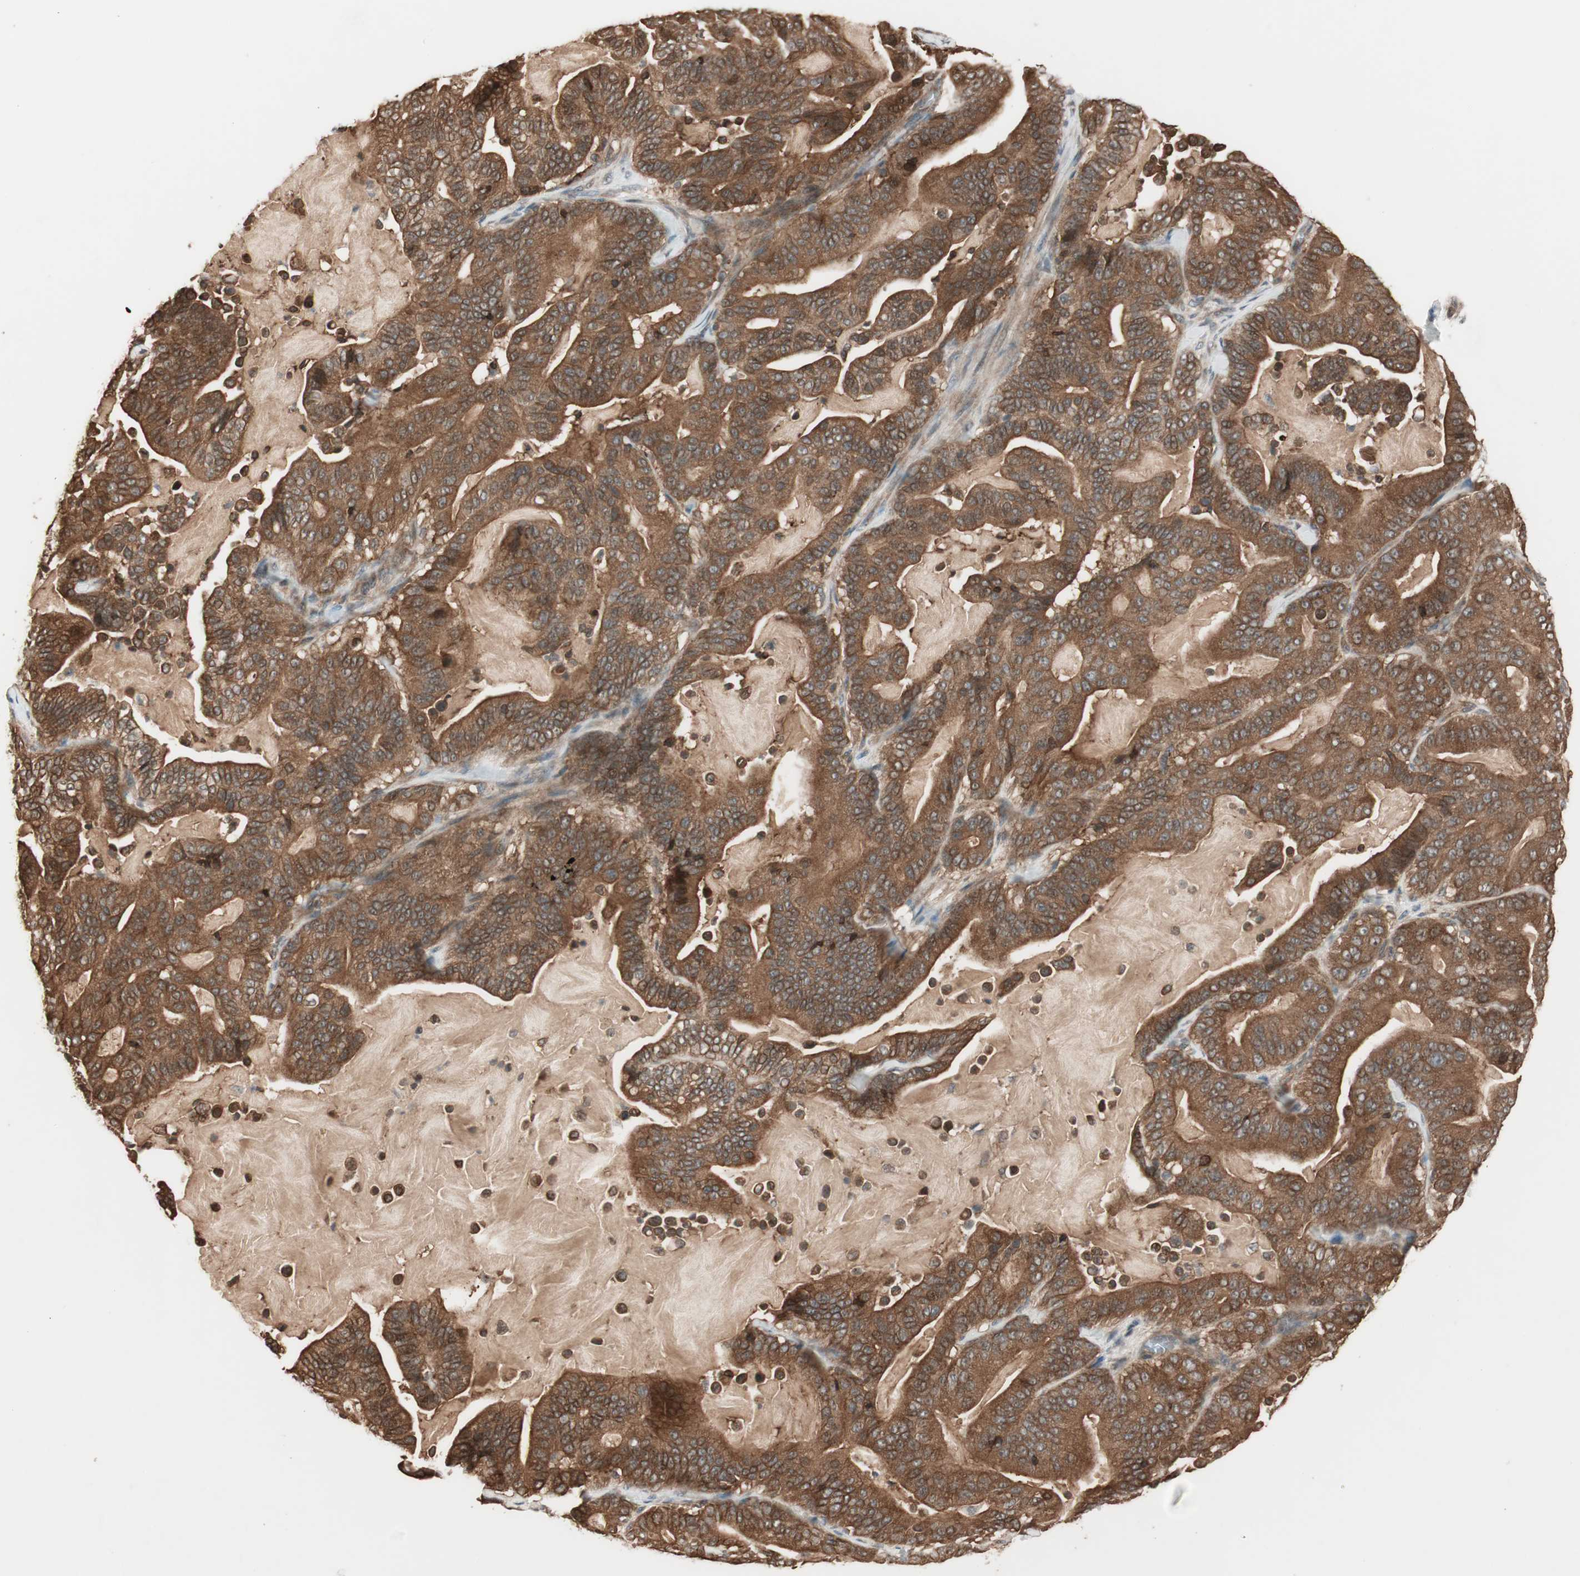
{"staining": {"intensity": "strong", "quantity": ">75%", "location": "cytoplasmic/membranous"}, "tissue": "pancreatic cancer", "cell_type": "Tumor cells", "image_type": "cancer", "snomed": [{"axis": "morphology", "description": "Adenocarcinoma, NOS"}, {"axis": "topography", "description": "Pancreas"}], "caption": "Protein analysis of pancreatic adenocarcinoma tissue shows strong cytoplasmic/membranous expression in about >75% of tumor cells.", "gene": "FBXO5", "patient": {"sex": "male", "age": 63}}